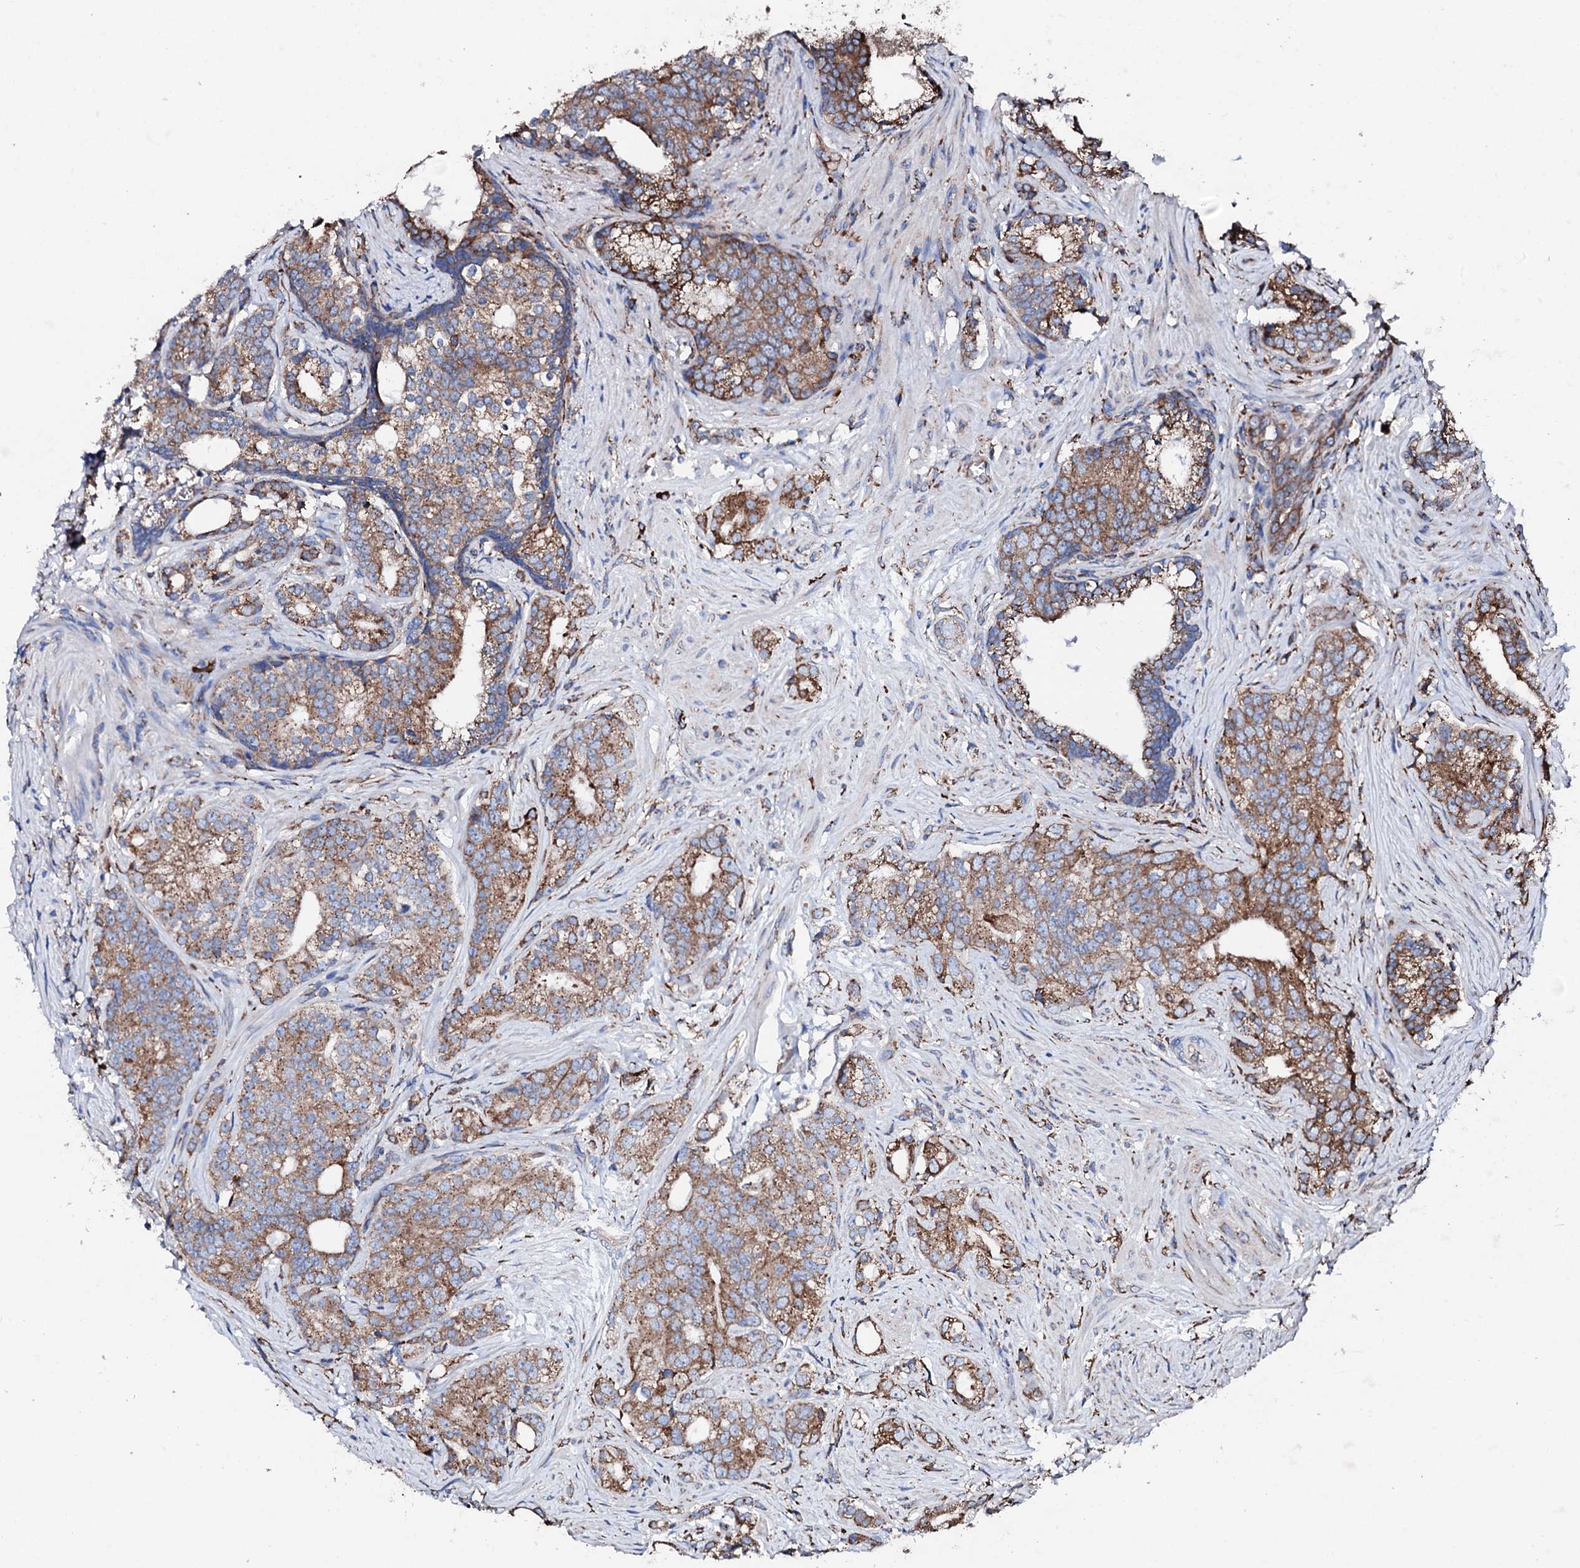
{"staining": {"intensity": "moderate", "quantity": ">75%", "location": "cytoplasmic/membranous"}, "tissue": "prostate cancer", "cell_type": "Tumor cells", "image_type": "cancer", "snomed": [{"axis": "morphology", "description": "Adenocarcinoma, Low grade"}, {"axis": "topography", "description": "Prostate"}], "caption": "Prostate cancer (low-grade adenocarcinoma) stained with DAB IHC demonstrates medium levels of moderate cytoplasmic/membranous positivity in approximately >75% of tumor cells.", "gene": "AMDHD1", "patient": {"sex": "male", "age": 71}}